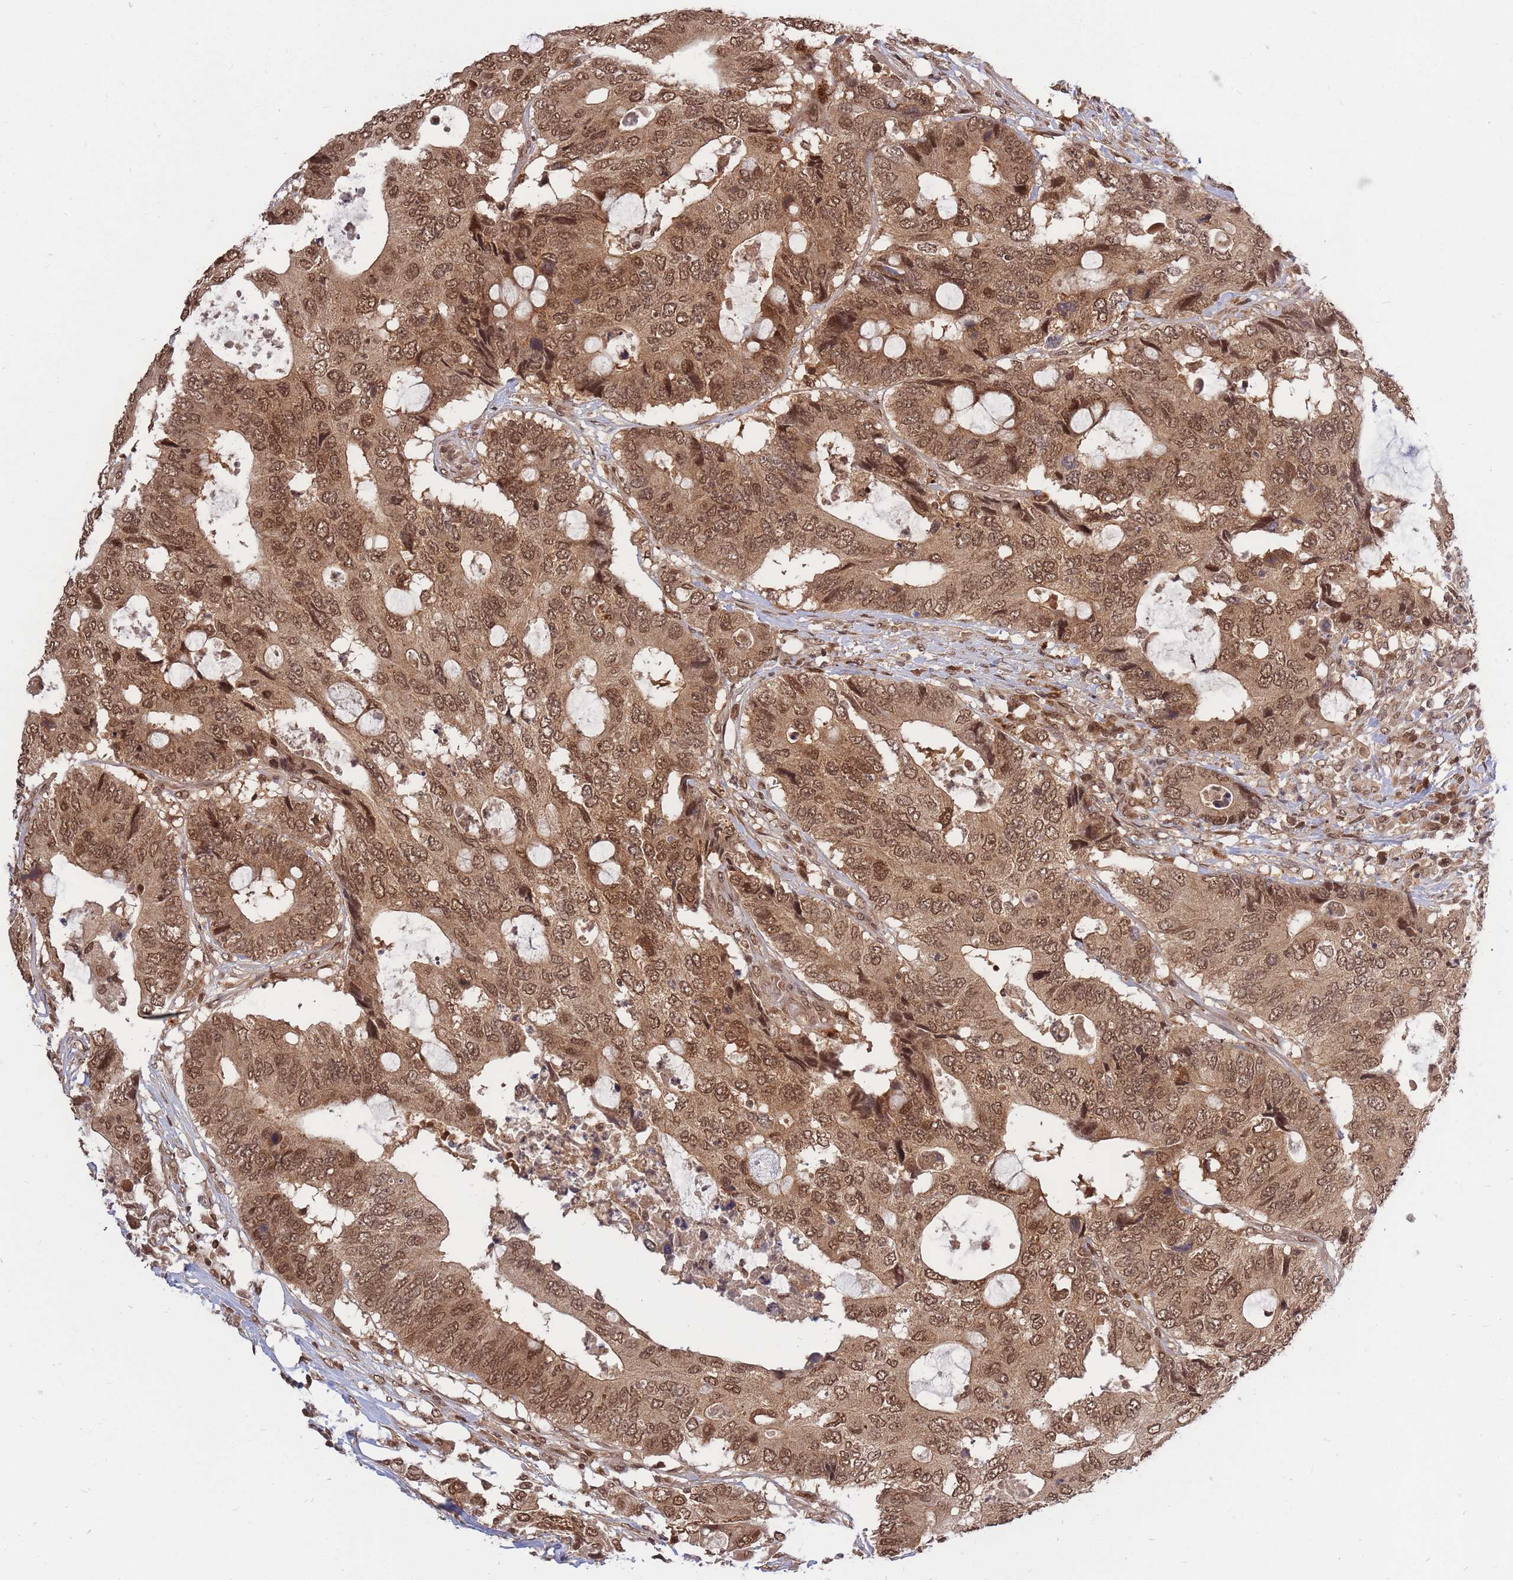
{"staining": {"intensity": "moderate", "quantity": ">75%", "location": "cytoplasmic/membranous,nuclear"}, "tissue": "colorectal cancer", "cell_type": "Tumor cells", "image_type": "cancer", "snomed": [{"axis": "morphology", "description": "Adenocarcinoma, NOS"}, {"axis": "topography", "description": "Colon"}], "caption": "The histopathology image shows staining of colorectal cancer (adenocarcinoma), revealing moderate cytoplasmic/membranous and nuclear protein positivity (brown color) within tumor cells.", "gene": "SRA1", "patient": {"sex": "male", "age": 71}}